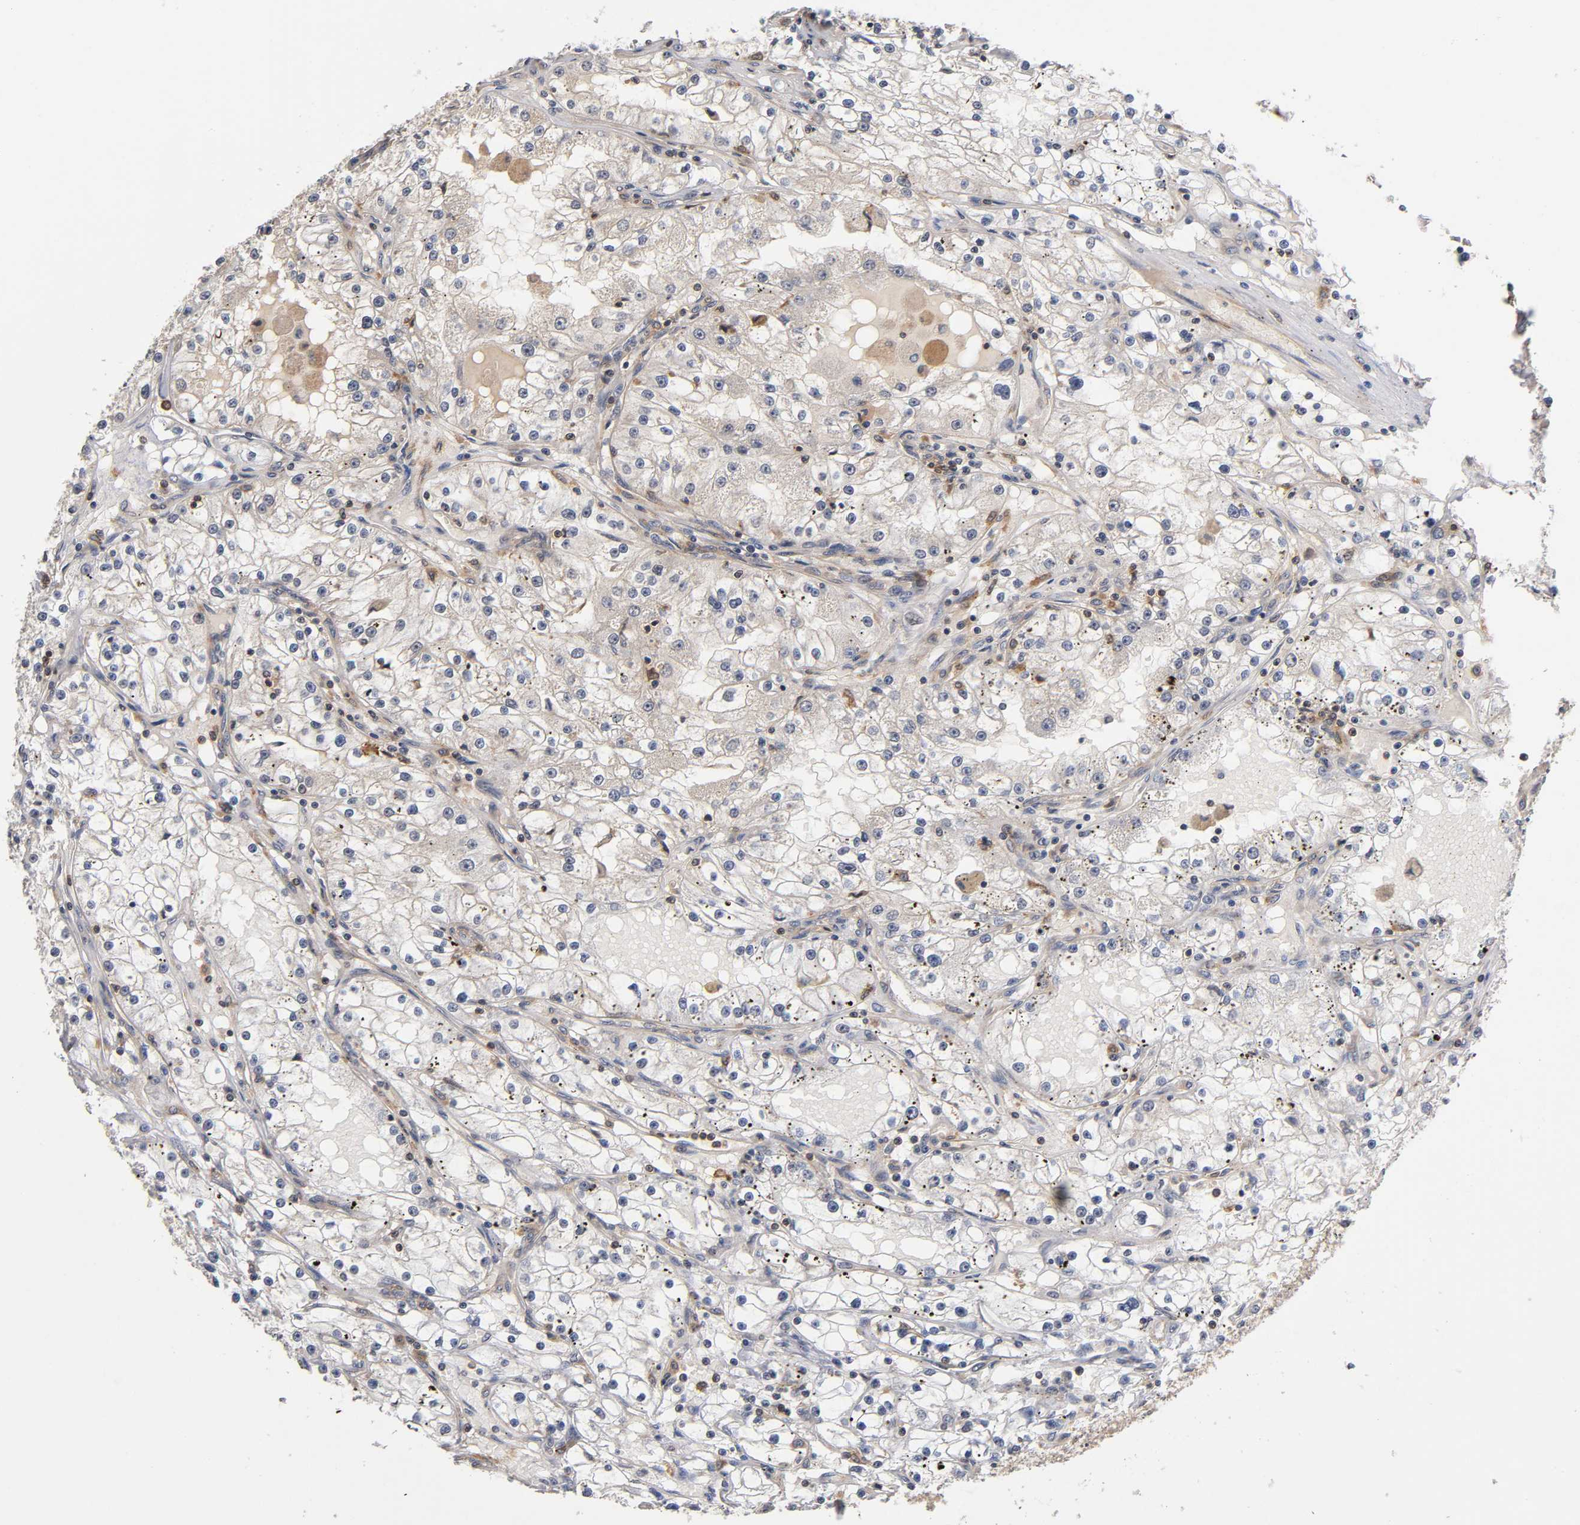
{"staining": {"intensity": "weak", "quantity": "25%-75%", "location": "cytoplasmic/membranous"}, "tissue": "renal cancer", "cell_type": "Tumor cells", "image_type": "cancer", "snomed": [{"axis": "morphology", "description": "Adenocarcinoma, NOS"}, {"axis": "topography", "description": "Kidney"}], "caption": "DAB immunohistochemical staining of renal adenocarcinoma exhibits weak cytoplasmic/membranous protein staining in approximately 25%-75% of tumor cells. Nuclei are stained in blue.", "gene": "ACTR2", "patient": {"sex": "male", "age": 56}}